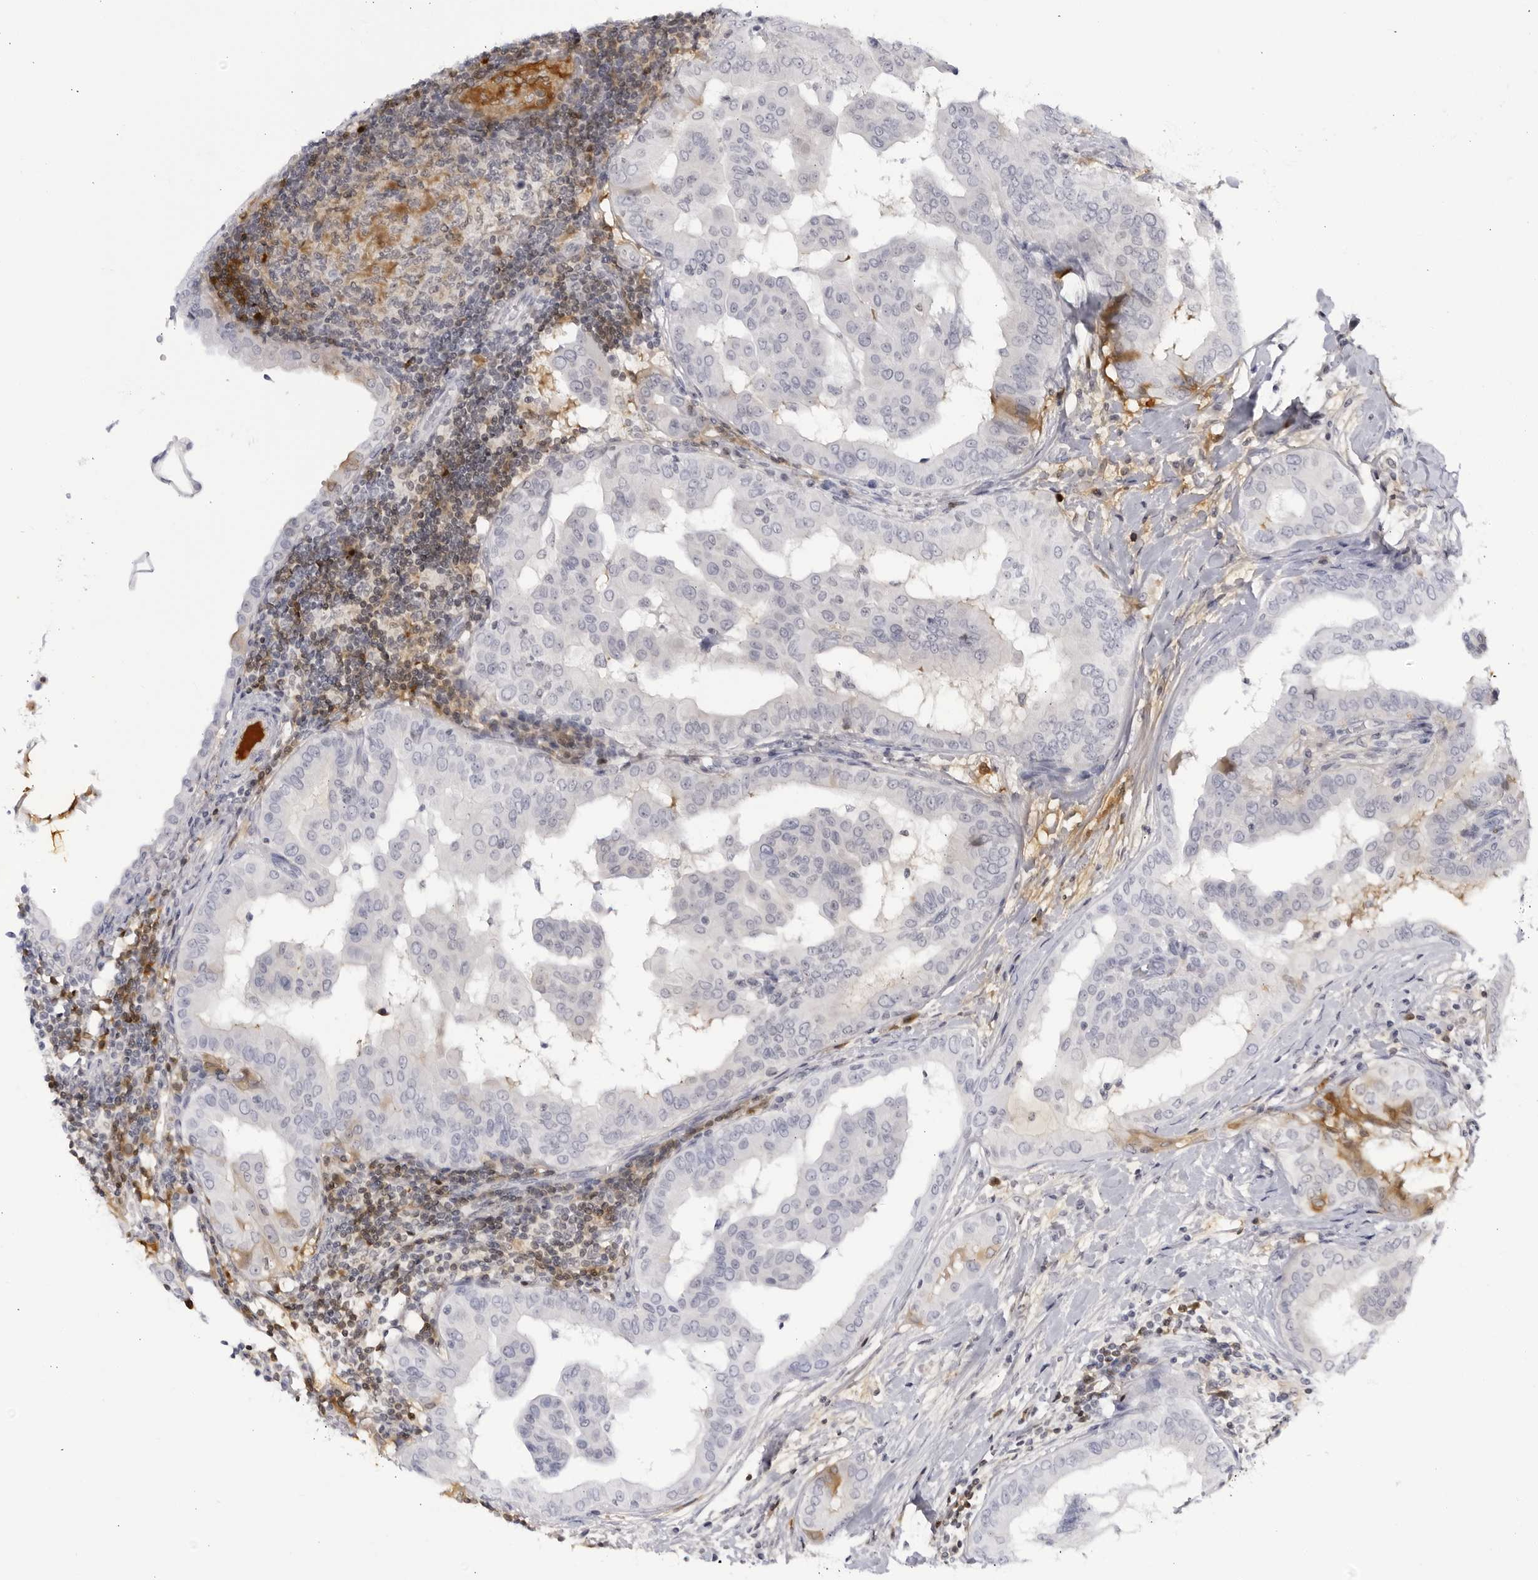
{"staining": {"intensity": "weak", "quantity": "<25%", "location": "cytoplasmic/membranous"}, "tissue": "thyroid cancer", "cell_type": "Tumor cells", "image_type": "cancer", "snomed": [{"axis": "morphology", "description": "Papillary adenocarcinoma, NOS"}, {"axis": "topography", "description": "Thyroid gland"}], "caption": "The image reveals no staining of tumor cells in thyroid cancer (papillary adenocarcinoma).", "gene": "CNBD1", "patient": {"sex": "male", "age": 33}}